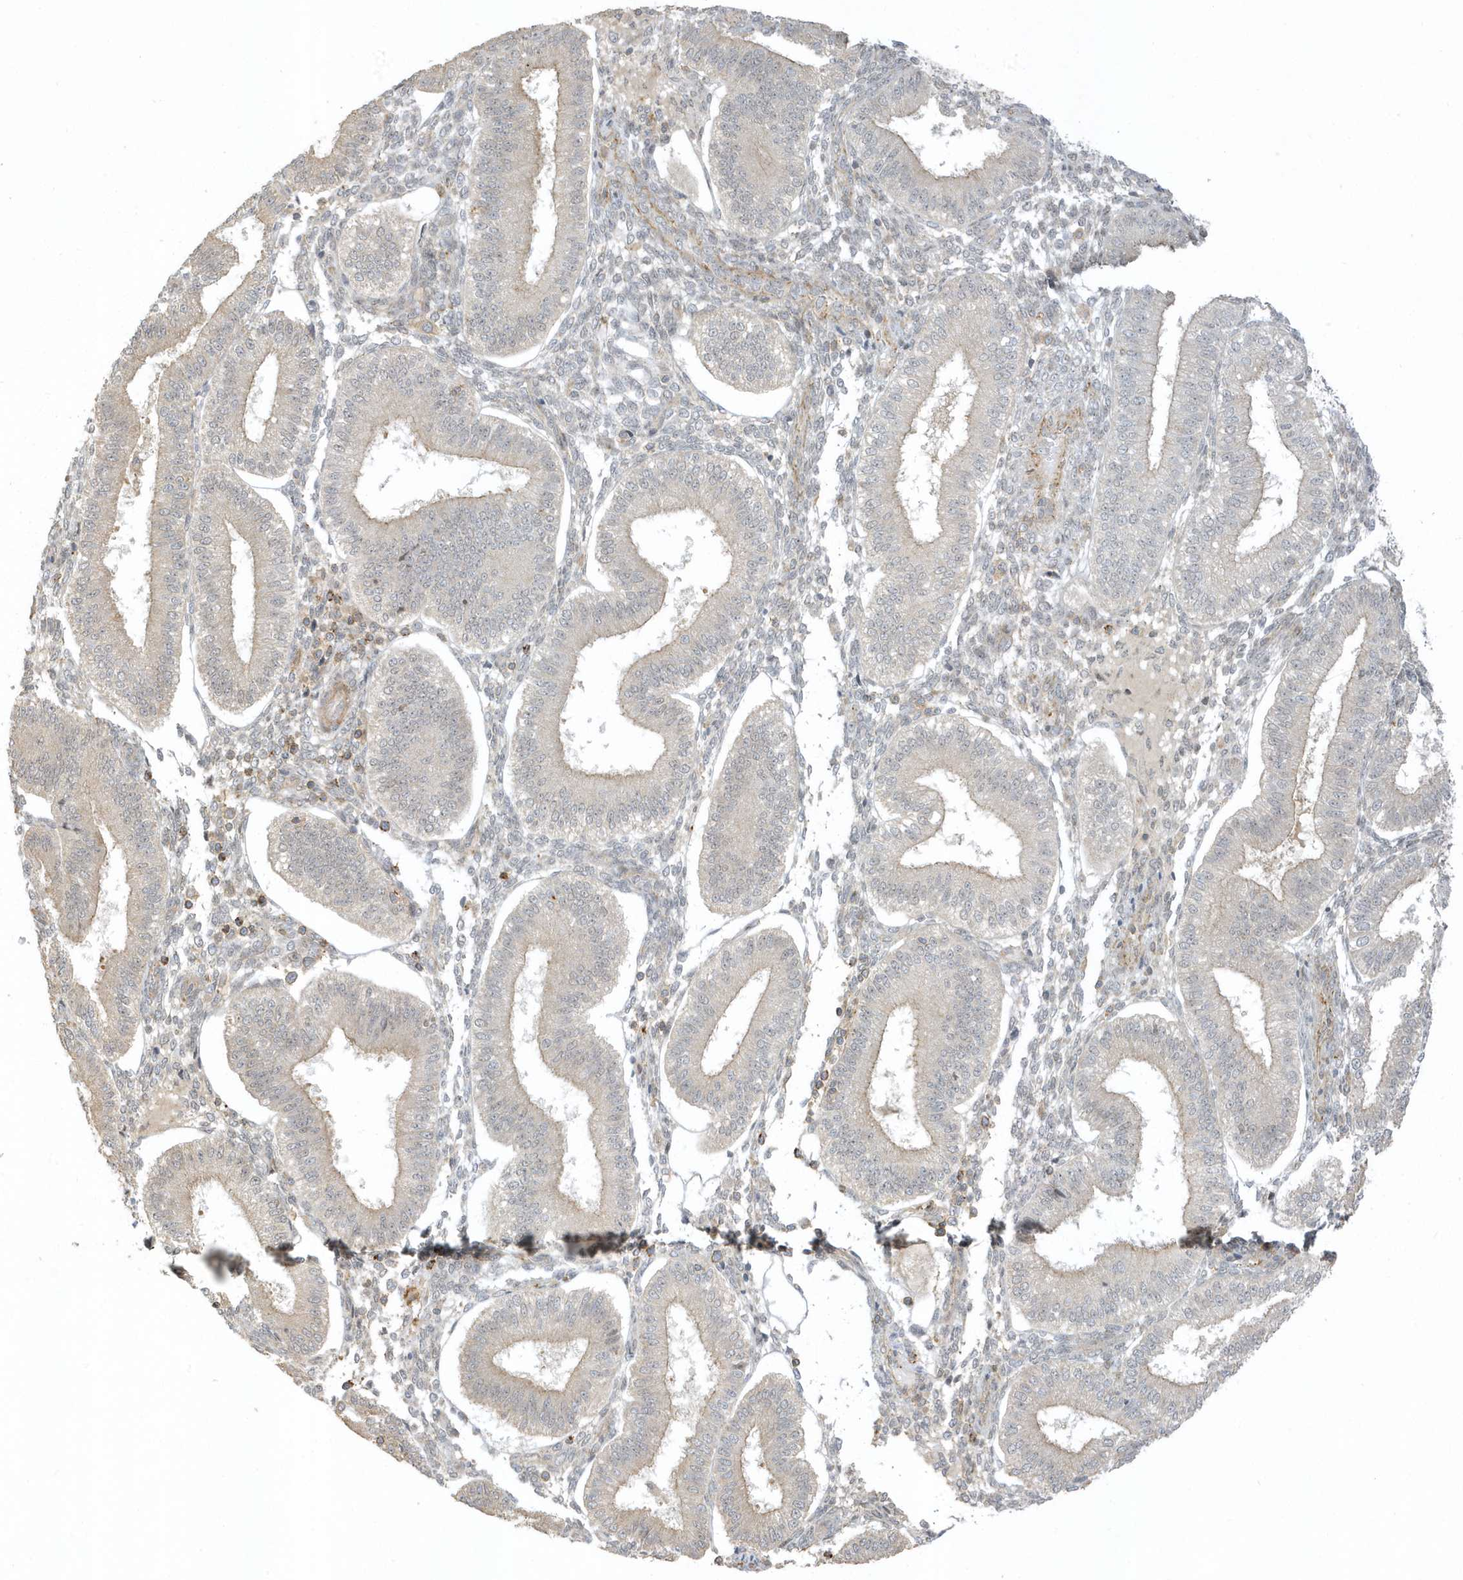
{"staining": {"intensity": "weak", "quantity": "<25%", "location": "cytoplasmic/membranous"}, "tissue": "endometrium", "cell_type": "Cells in endometrial stroma", "image_type": "normal", "snomed": [{"axis": "morphology", "description": "Normal tissue, NOS"}, {"axis": "topography", "description": "Endometrium"}], "caption": "This micrograph is of benign endometrium stained with immunohistochemistry to label a protein in brown with the nuclei are counter-stained blue. There is no expression in cells in endometrial stroma.", "gene": "ZBTB8A", "patient": {"sex": "female", "age": 39}}